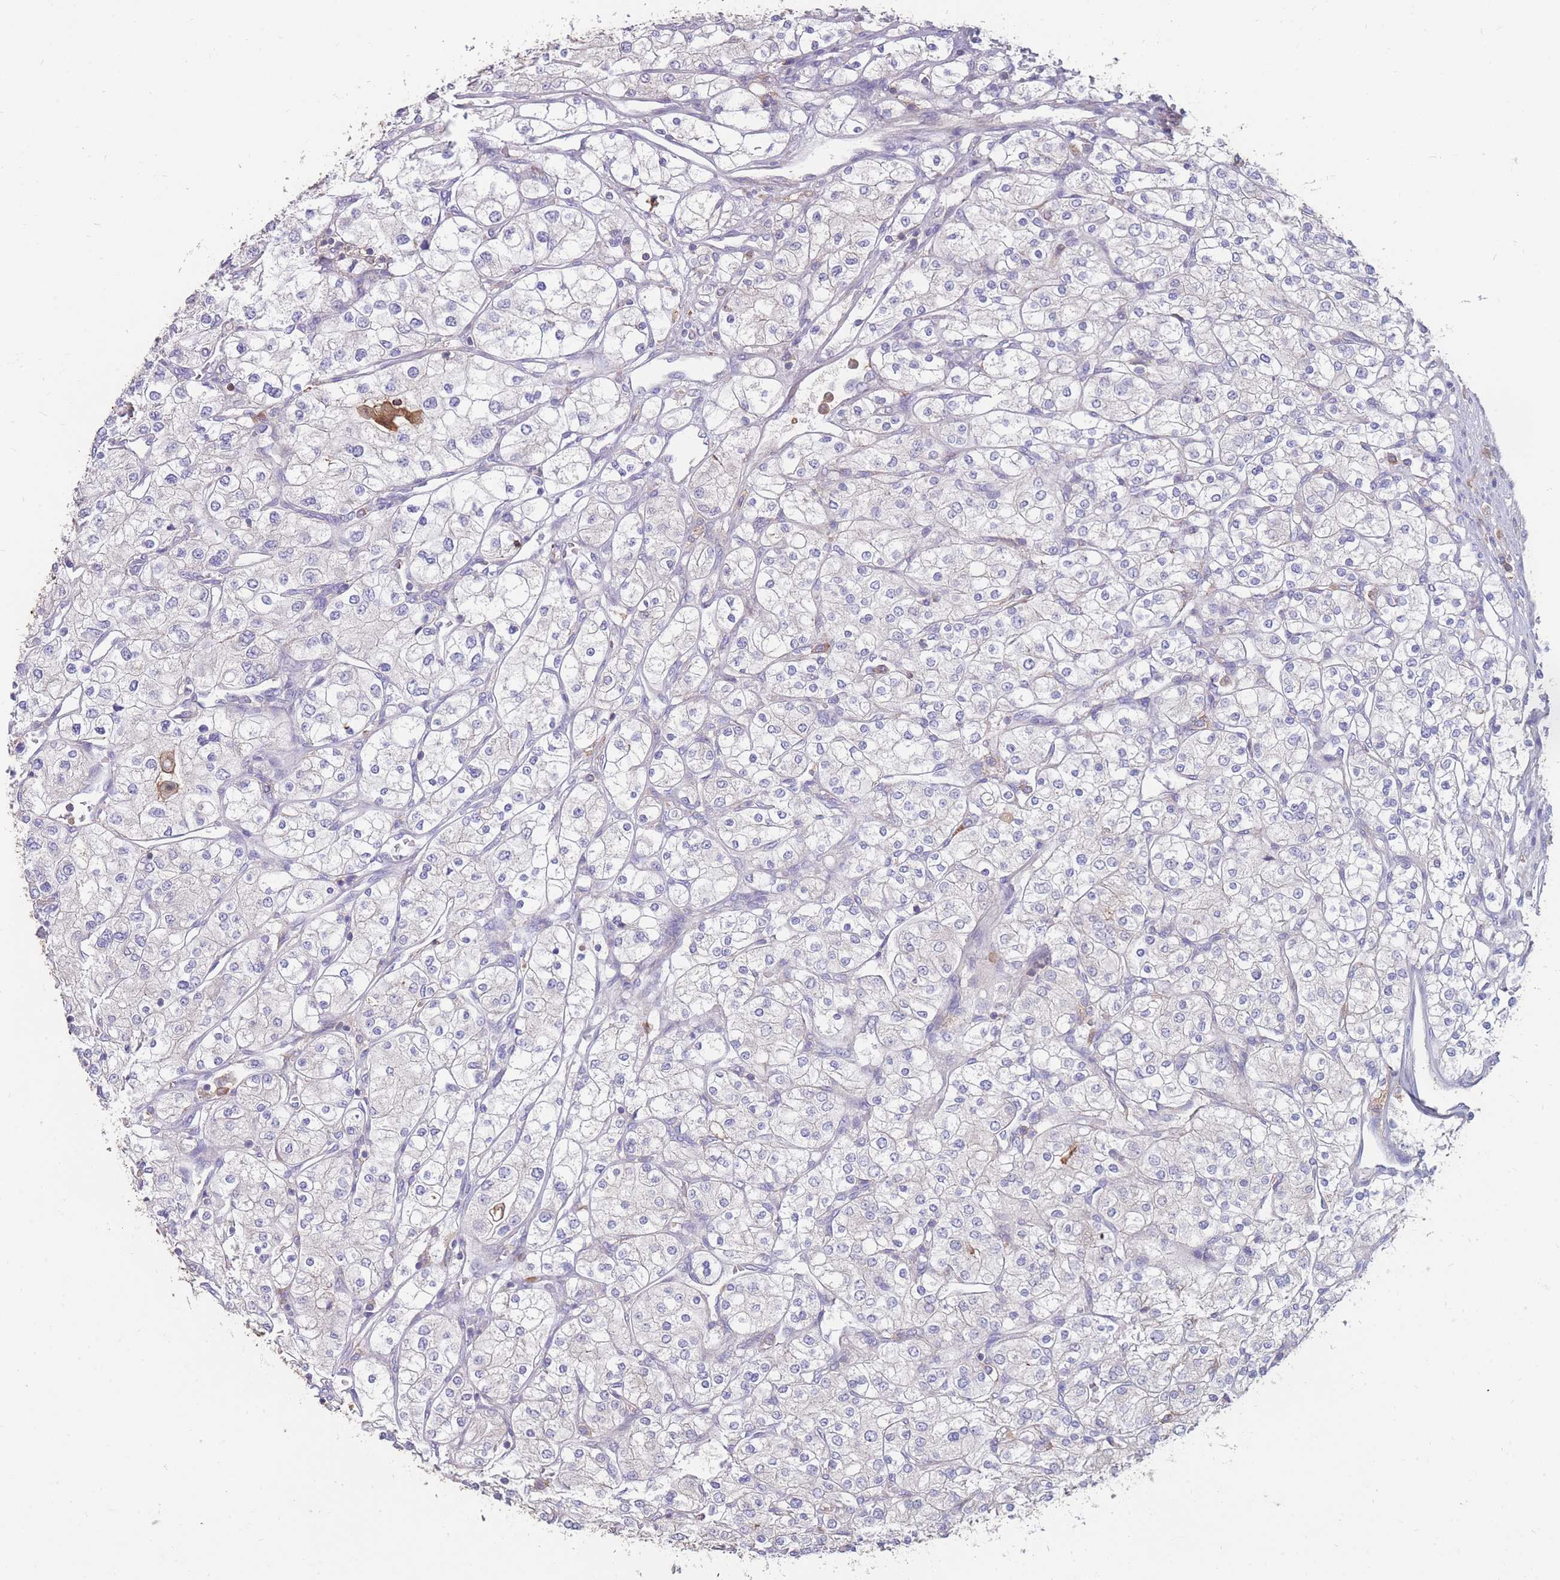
{"staining": {"intensity": "negative", "quantity": "none", "location": "none"}, "tissue": "renal cancer", "cell_type": "Tumor cells", "image_type": "cancer", "snomed": [{"axis": "morphology", "description": "Adenocarcinoma, NOS"}, {"axis": "topography", "description": "Kidney"}], "caption": "Tumor cells are negative for protein expression in human renal cancer (adenocarcinoma).", "gene": "CD33", "patient": {"sex": "male", "age": 80}}